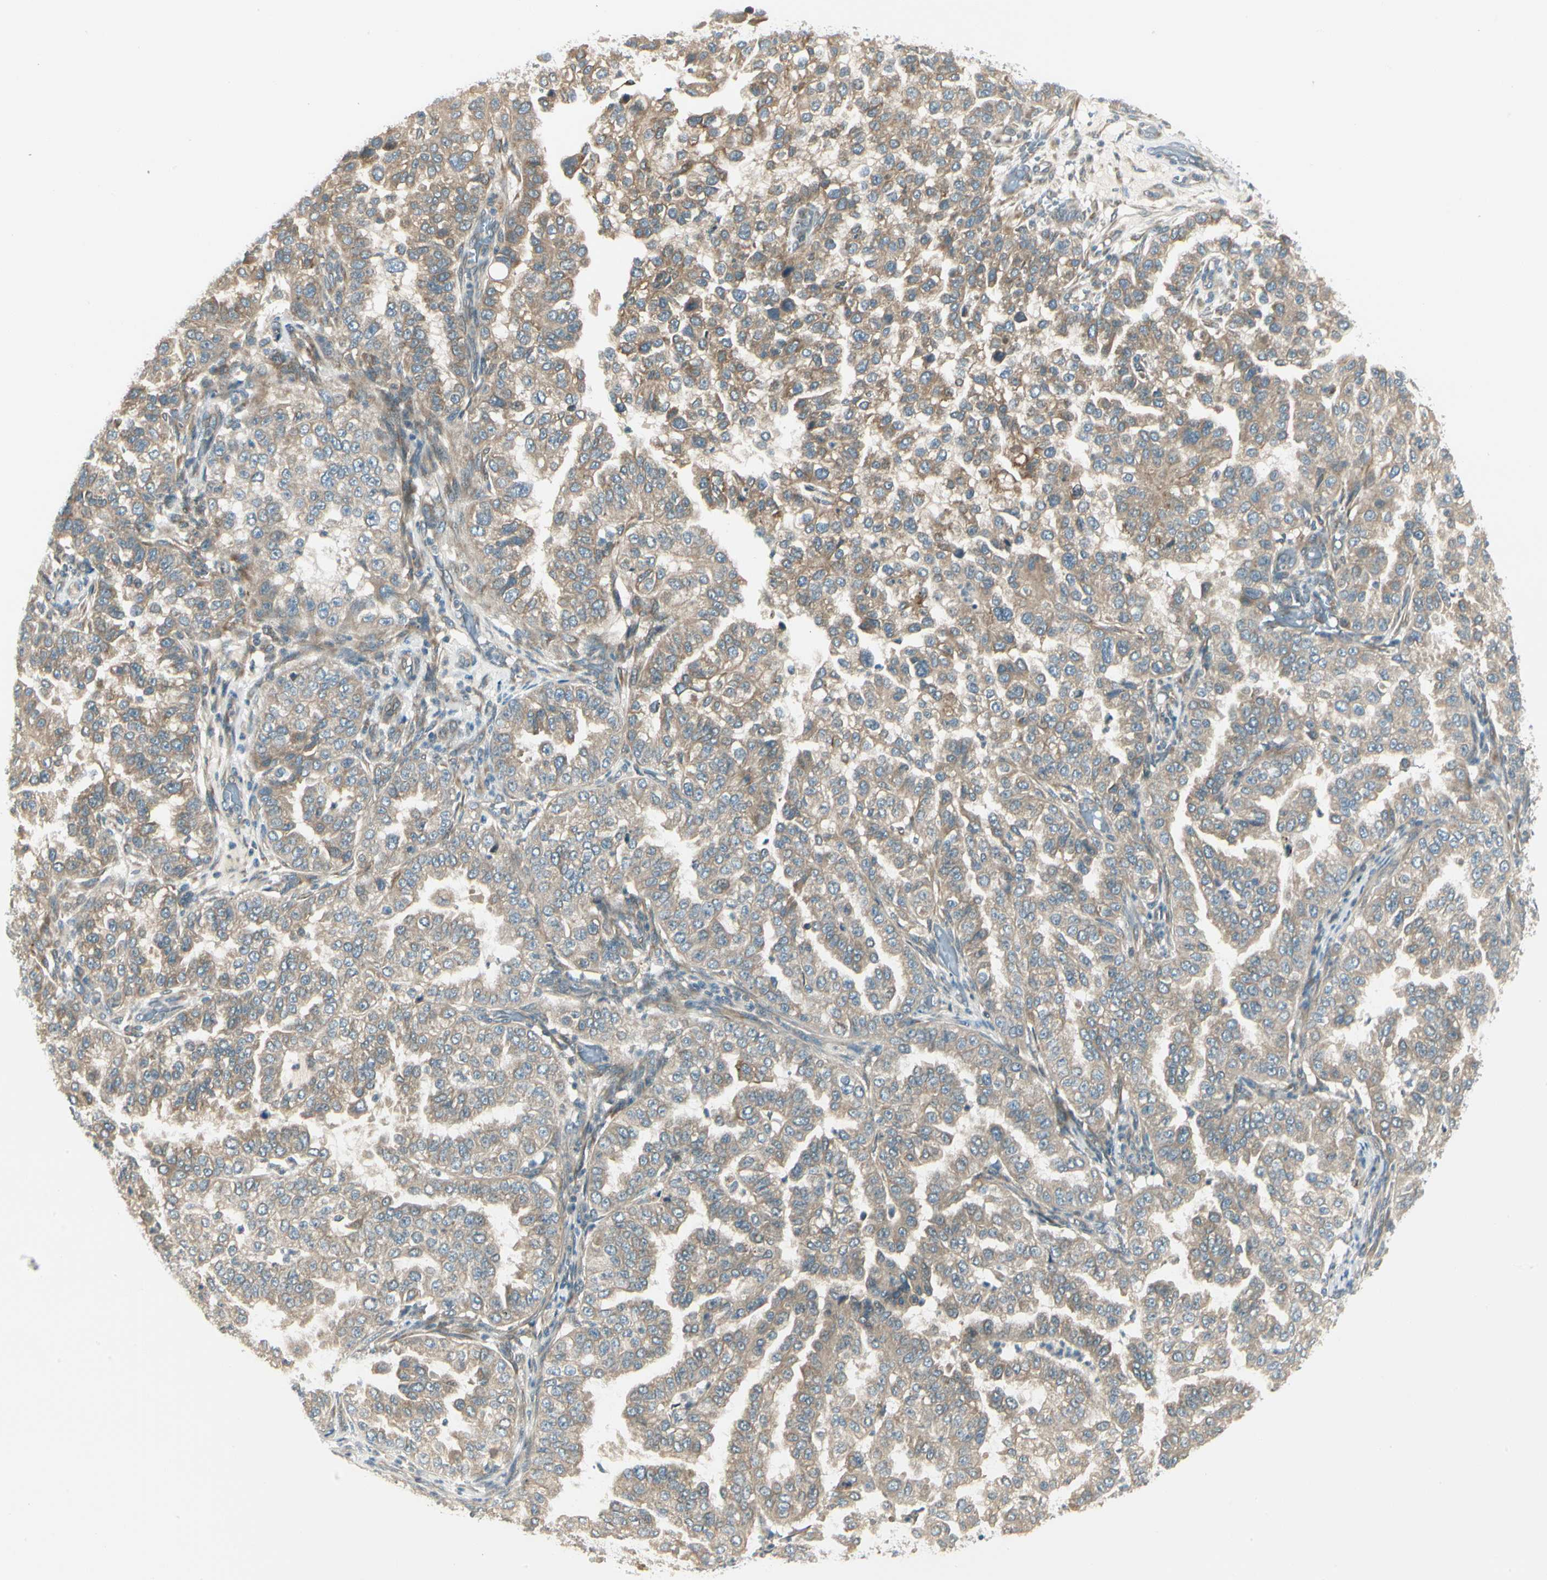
{"staining": {"intensity": "weak", "quantity": ">75%", "location": "cytoplasmic/membranous"}, "tissue": "endometrial cancer", "cell_type": "Tumor cells", "image_type": "cancer", "snomed": [{"axis": "morphology", "description": "Adenocarcinoma, NOS"}, {"axis": "topography", "description": "Endometrium"}], "caption": "Endometrial cancer stained with DAB IHC shows low levels of weak cytoplasmic/membranous staining in approximately >75% of tumor cells. (DAB IHC with brightfield microscopy, high magnification).", "gene": "BNIP1", "patient": {"sex": "female", "age": 85}}